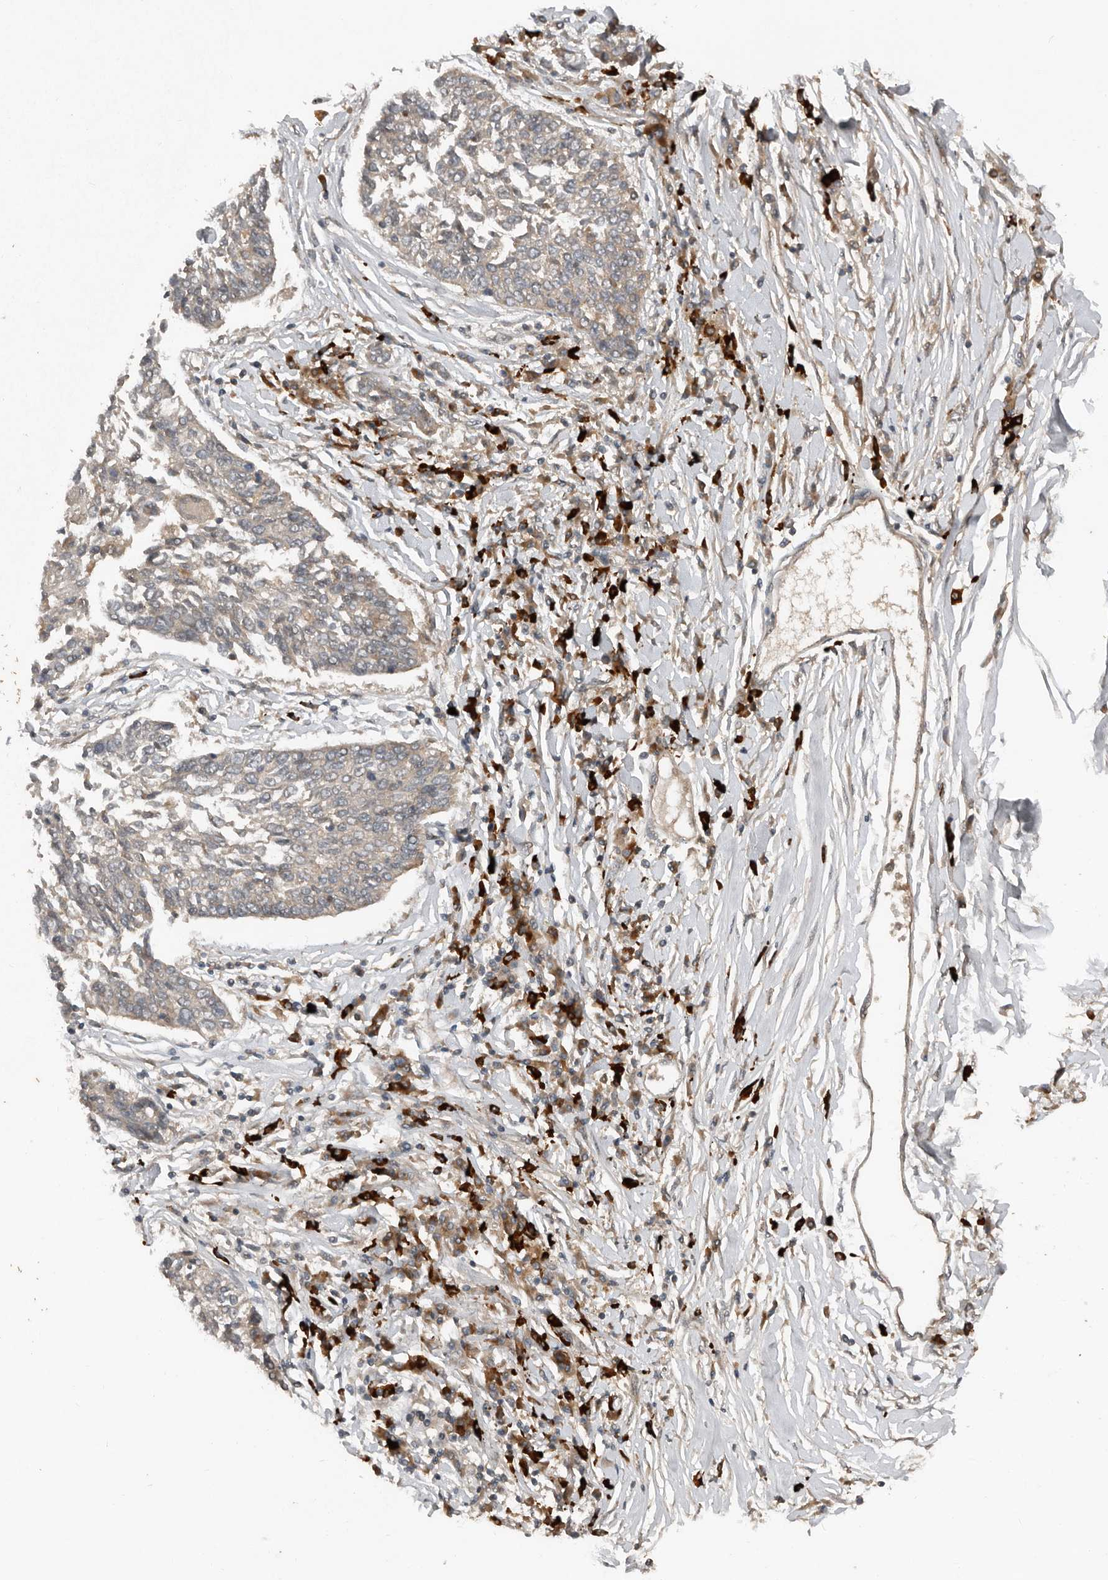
{"staining": {"intensity": "weak", "quantity": "<25%", "location": "cytoplasmic/membranous"}, "tissue": "lung cancer", "cell_type": "Tumor cells", "image_type": "cancer", "snomed": [{"axis": "morphology", "description": "Normal tissue, NOS"}, {"axis": "morphology", "description": "Squamous cell carcinoma, NOS"}, {"axis": "topography", "description": "Cartilage tissue"}, {"axis": "topography", "description": "Bronchus"}, {"axis": "topography", "description": "Lung"}, {"axis": "topography", "description": "Peripheral nerve tissue"}], "caption": "Tumor cells show no significant staining in lung cancer.", "gene": "TEAD3", "patient": {"sex": "female", "age": 49}}